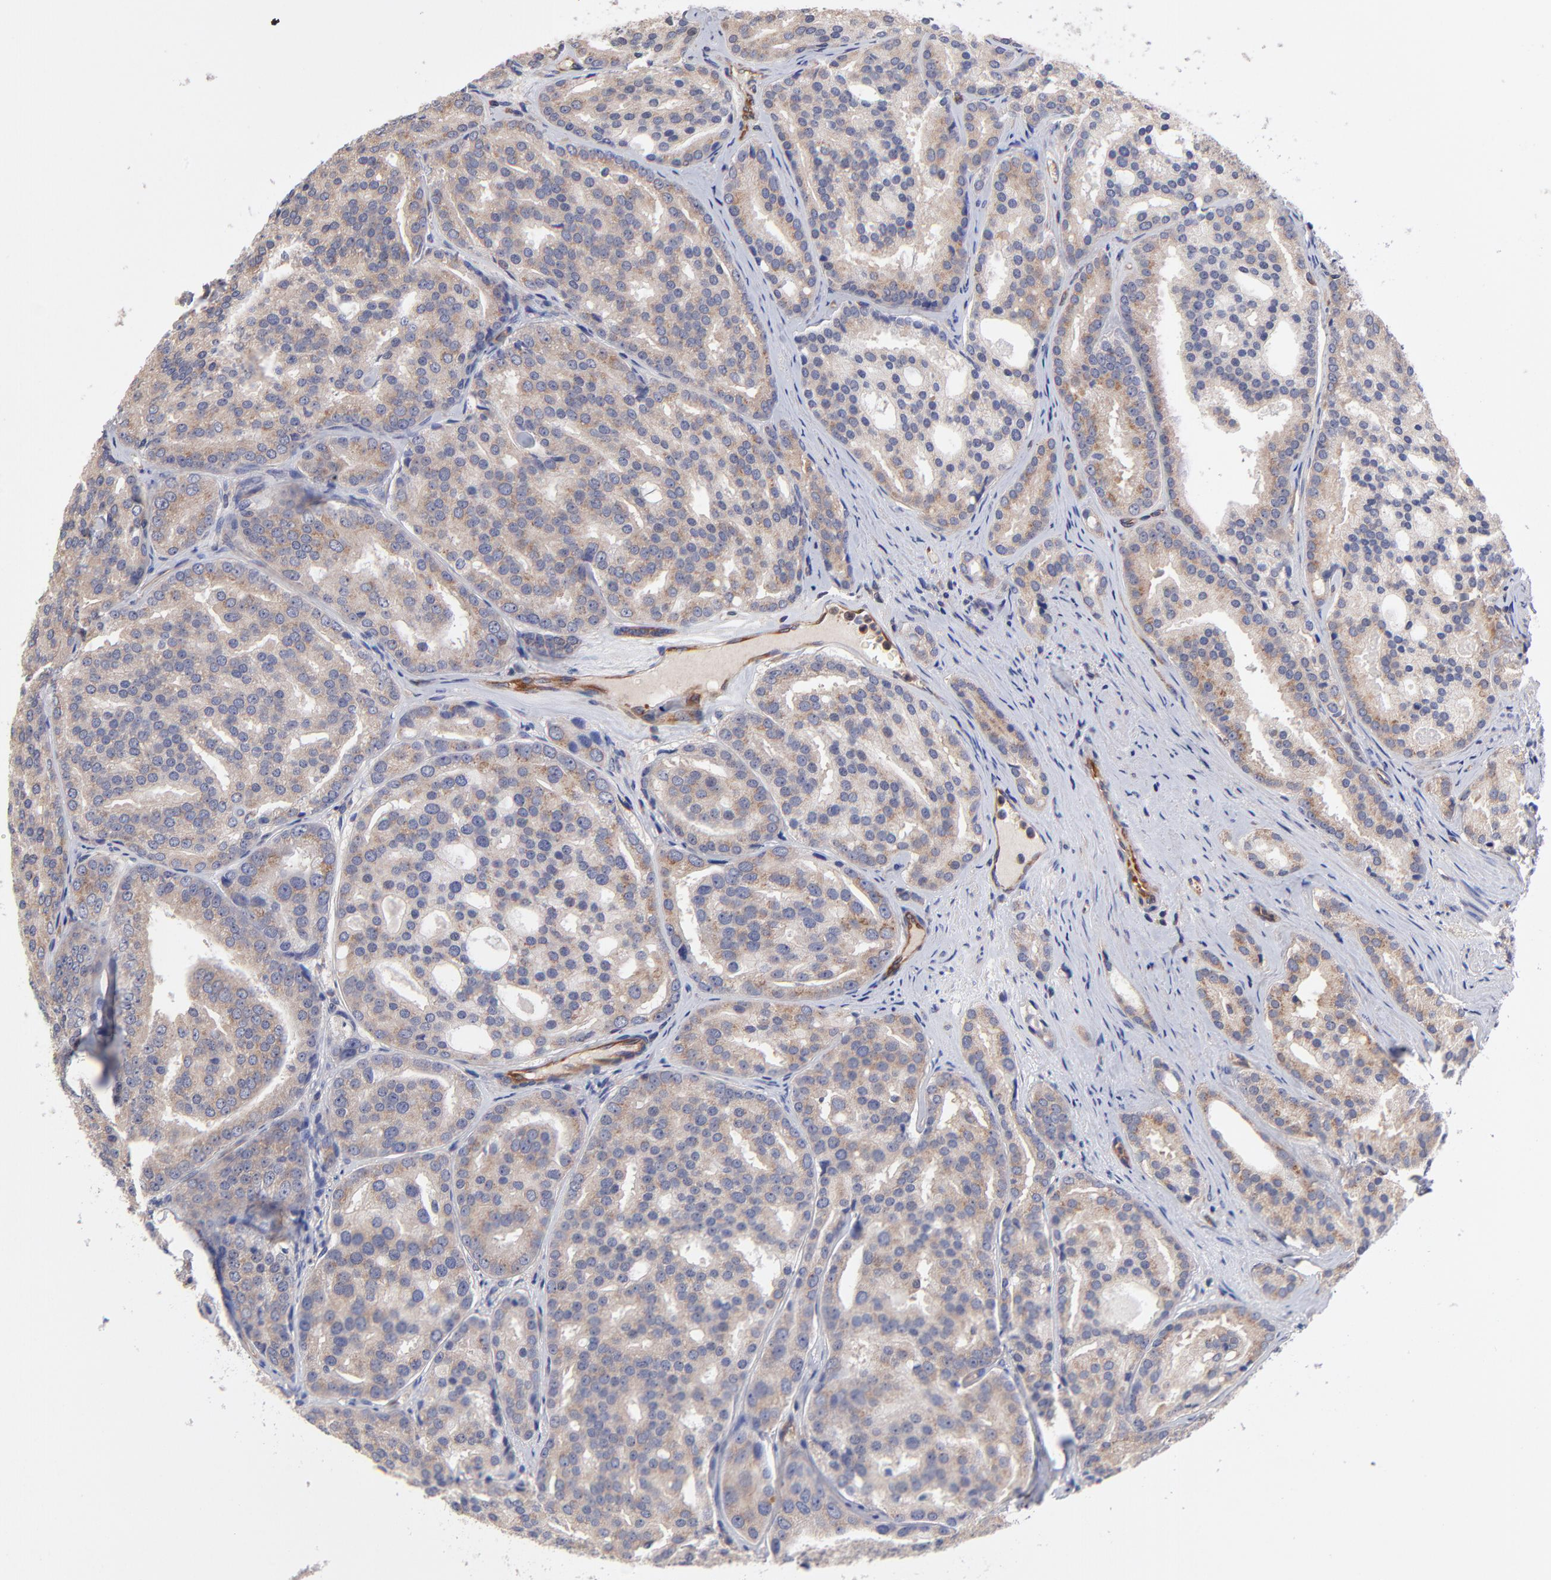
{"staining": {"intensity": "weak", "quantity": "<25%", "location": "cytoplasmic/membranous"}, "tissue": "prostate cancer", "cell_type": "Tumor cells", "image_type": "cancer", "snomed": [{"axis": "morphology", "description": "Adenocarcinoma, High grade"}, {"axis": "topography", "description": "Prostate"}], "caption": "Immunohistochemical staining of human prostate adenocarcinoma (high-grade) exhibits no significant staining in tumor cells. The staining was performed using DAB to visualize the protein expression in brown, while the nuclei were stained in blue with hematoxylin (Magnification: 20x).", "gene": "ASB7", "patient": {"sex": "male", "age": 64}}